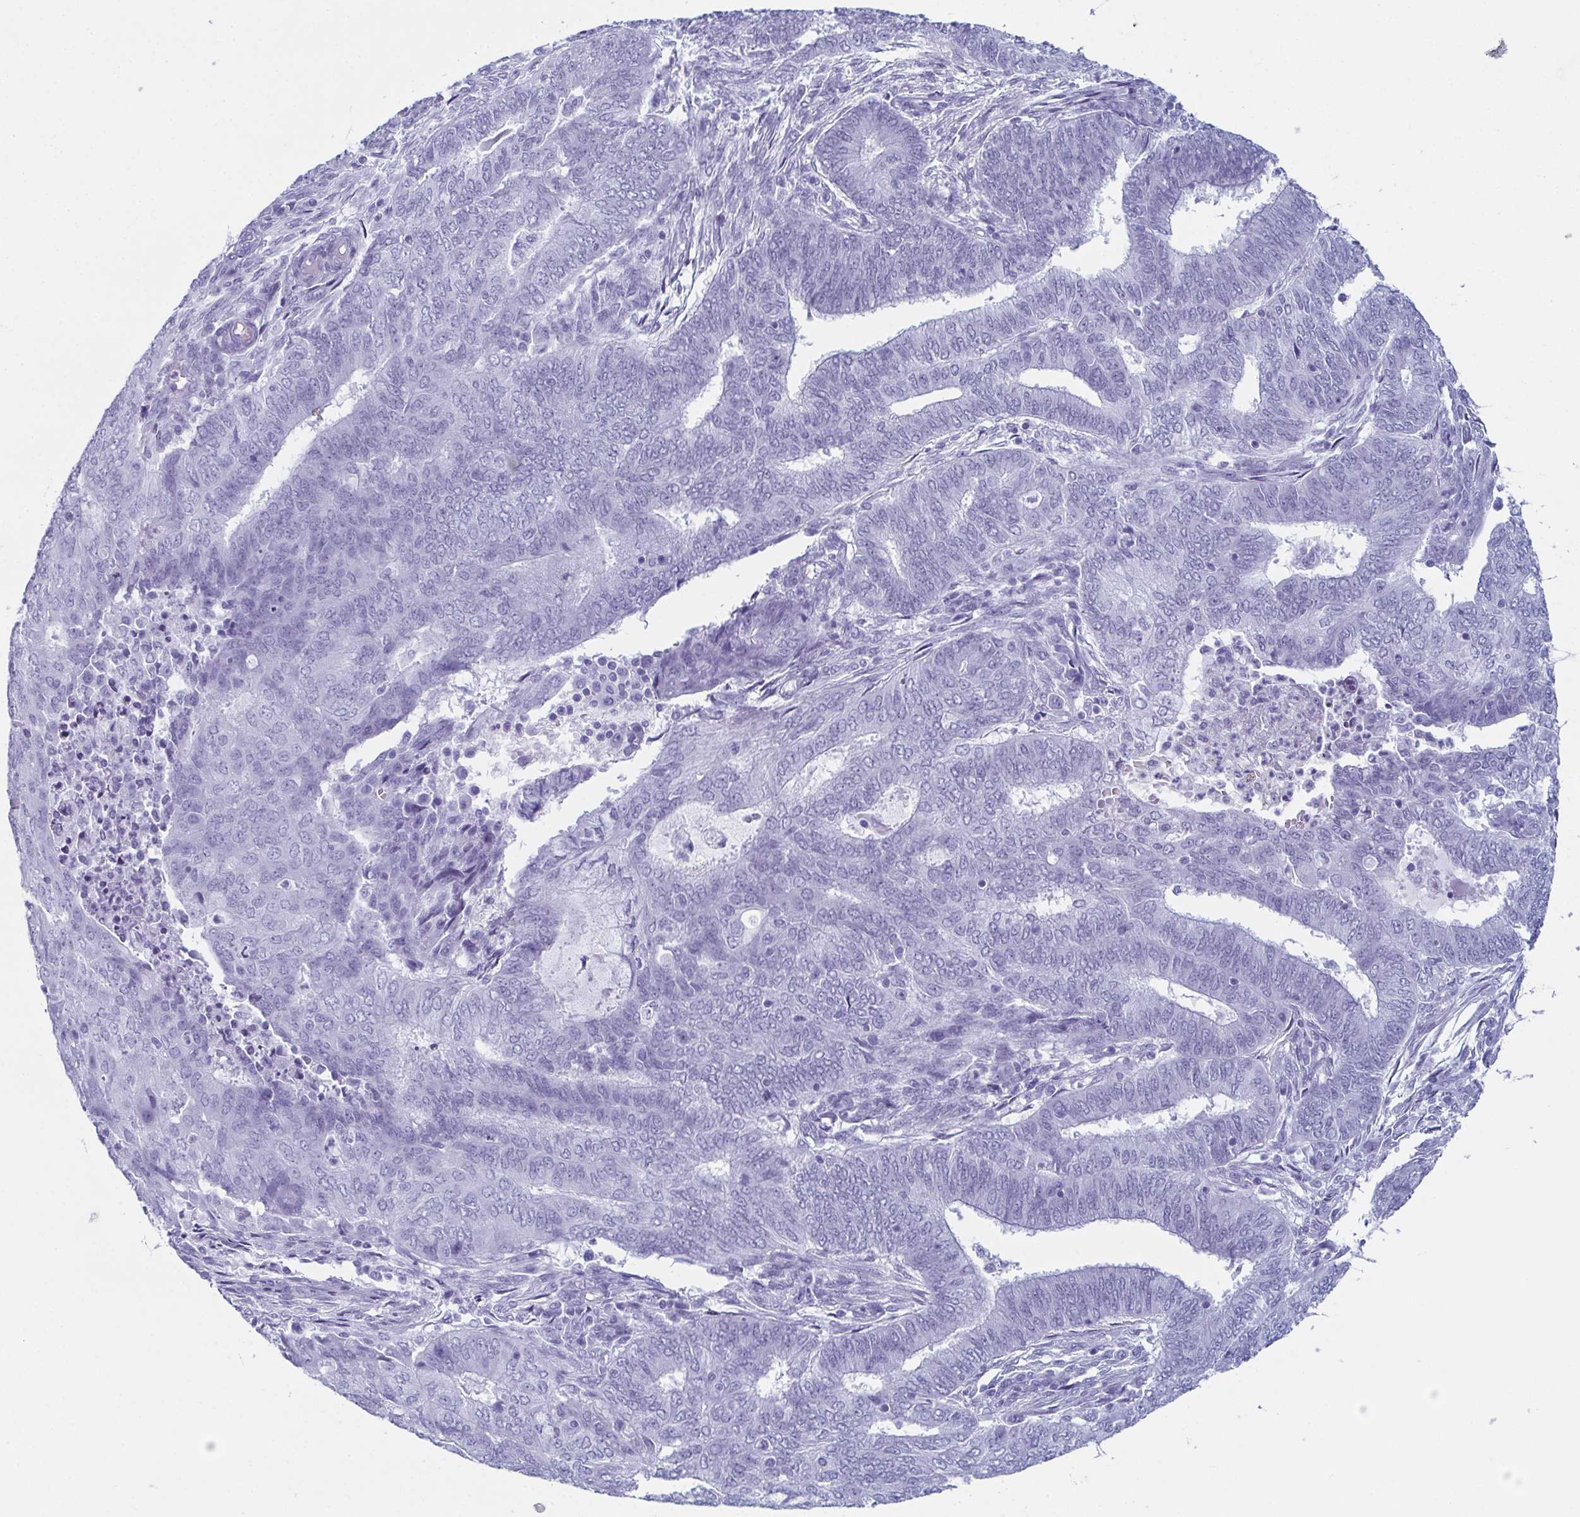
{"staining": {"intensity": "negative", "quantity": "none", "location": "none"}, "tissue": "endometrial cancer", "cell_type": "Tumor cells", "image_type": "cancer", "snomed": [{"axis": "morphology", "description": "Adenocarcinoma, NOS"}, {"axis": "topography", "description": "Endometrium"}], "caption": "Endometrial cancer (adenocarcinoma) stained for a protein using IHC demonstrates no expression tumor cells.", "gene": "ENKUR", "patient": {"sex": "female", "age": 62}}